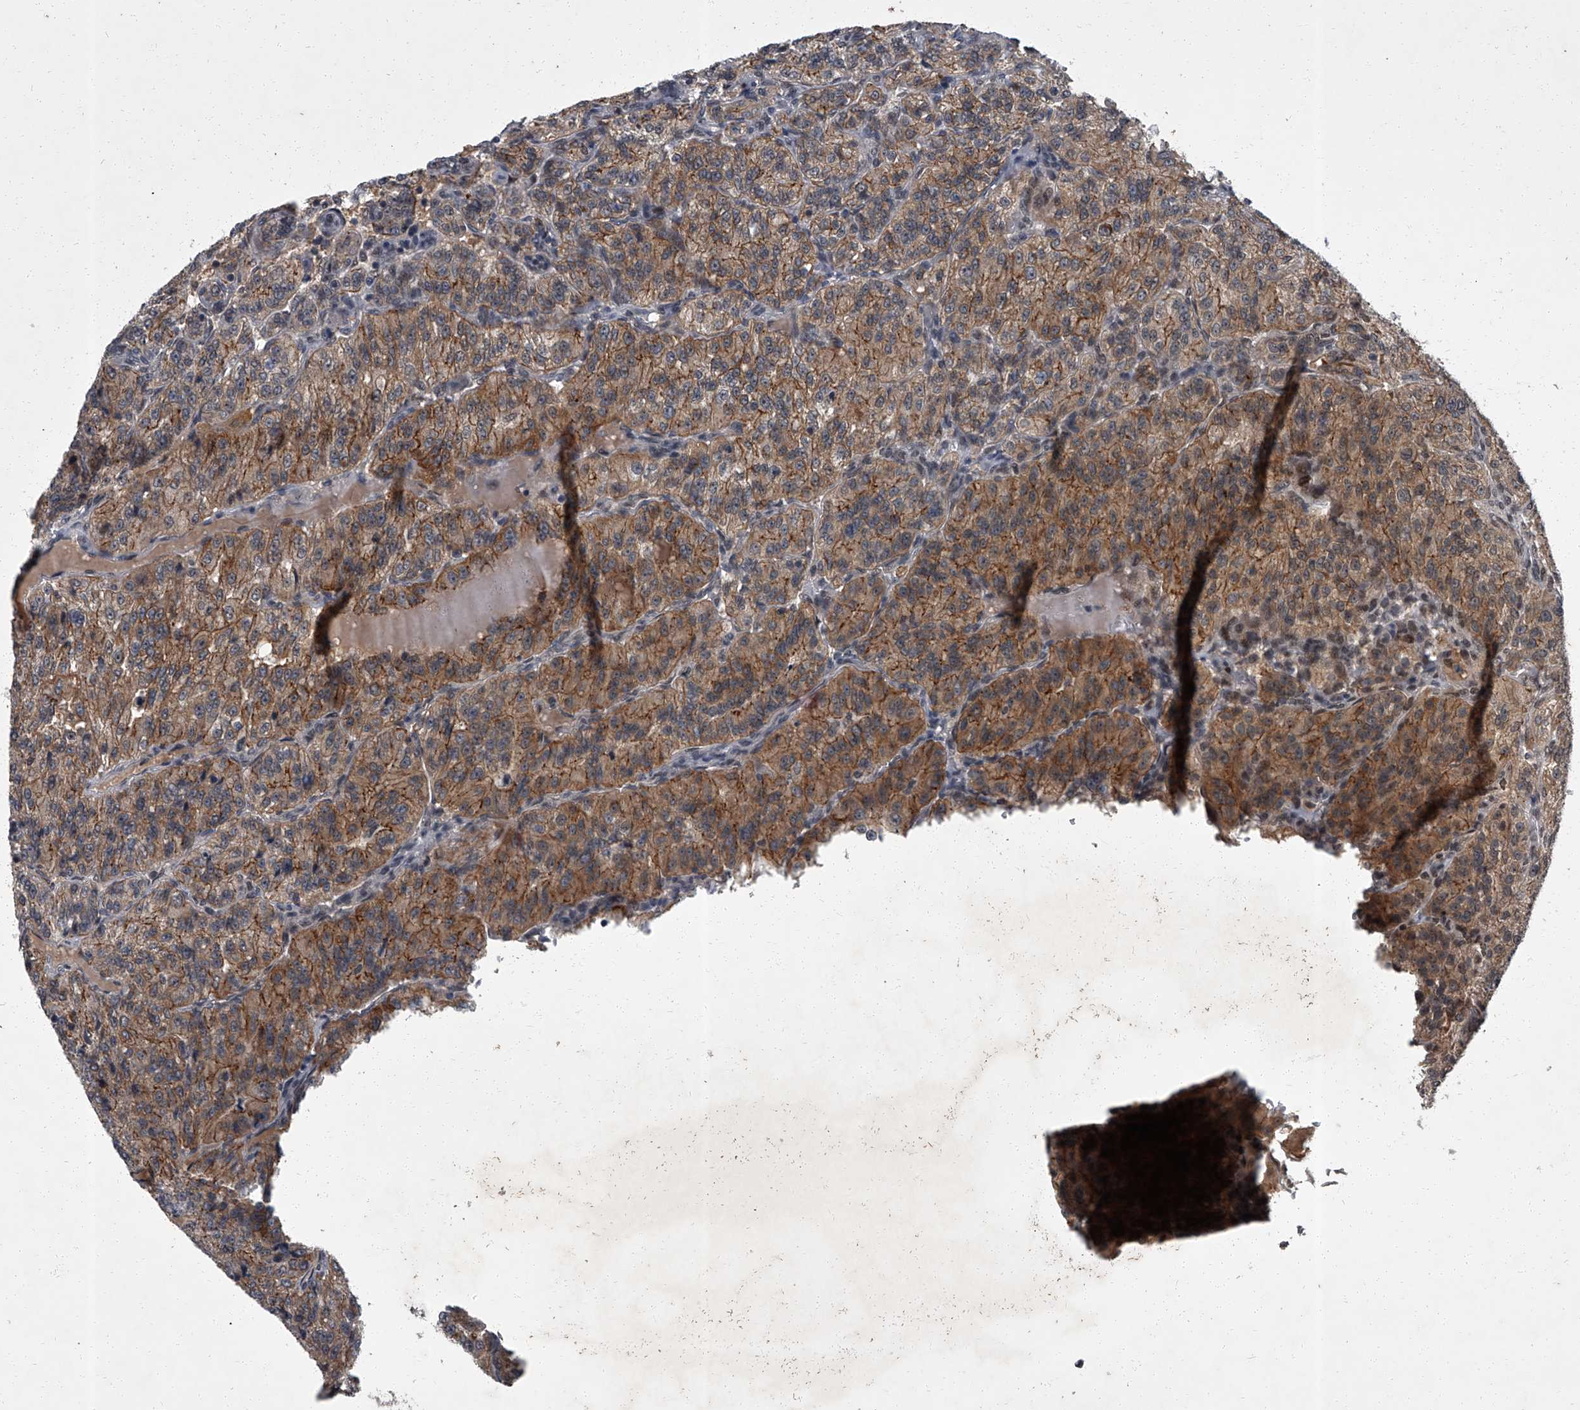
{"staining": {"intensity": "moderate", "quantity": "25%-75%", "location": "cytoplasmic/membranous"}, "tissue": "renal cancer", "cell_type": "Tumor cells", "image_type": "cancer", "snomed": [{"axis": "morphology", "description": "Adenocarcinoma, NOS"}, {"axis": "topography", "description": "Kidney"}], "caption": "Protein expression analysis of human renal adenocarcinoma reveals moderate cytoplasmic/membranous expression in about 25%-75% of tumor cells.", "gene": "ZNF518B", "patient": {"sex": "female", "age": 63}}